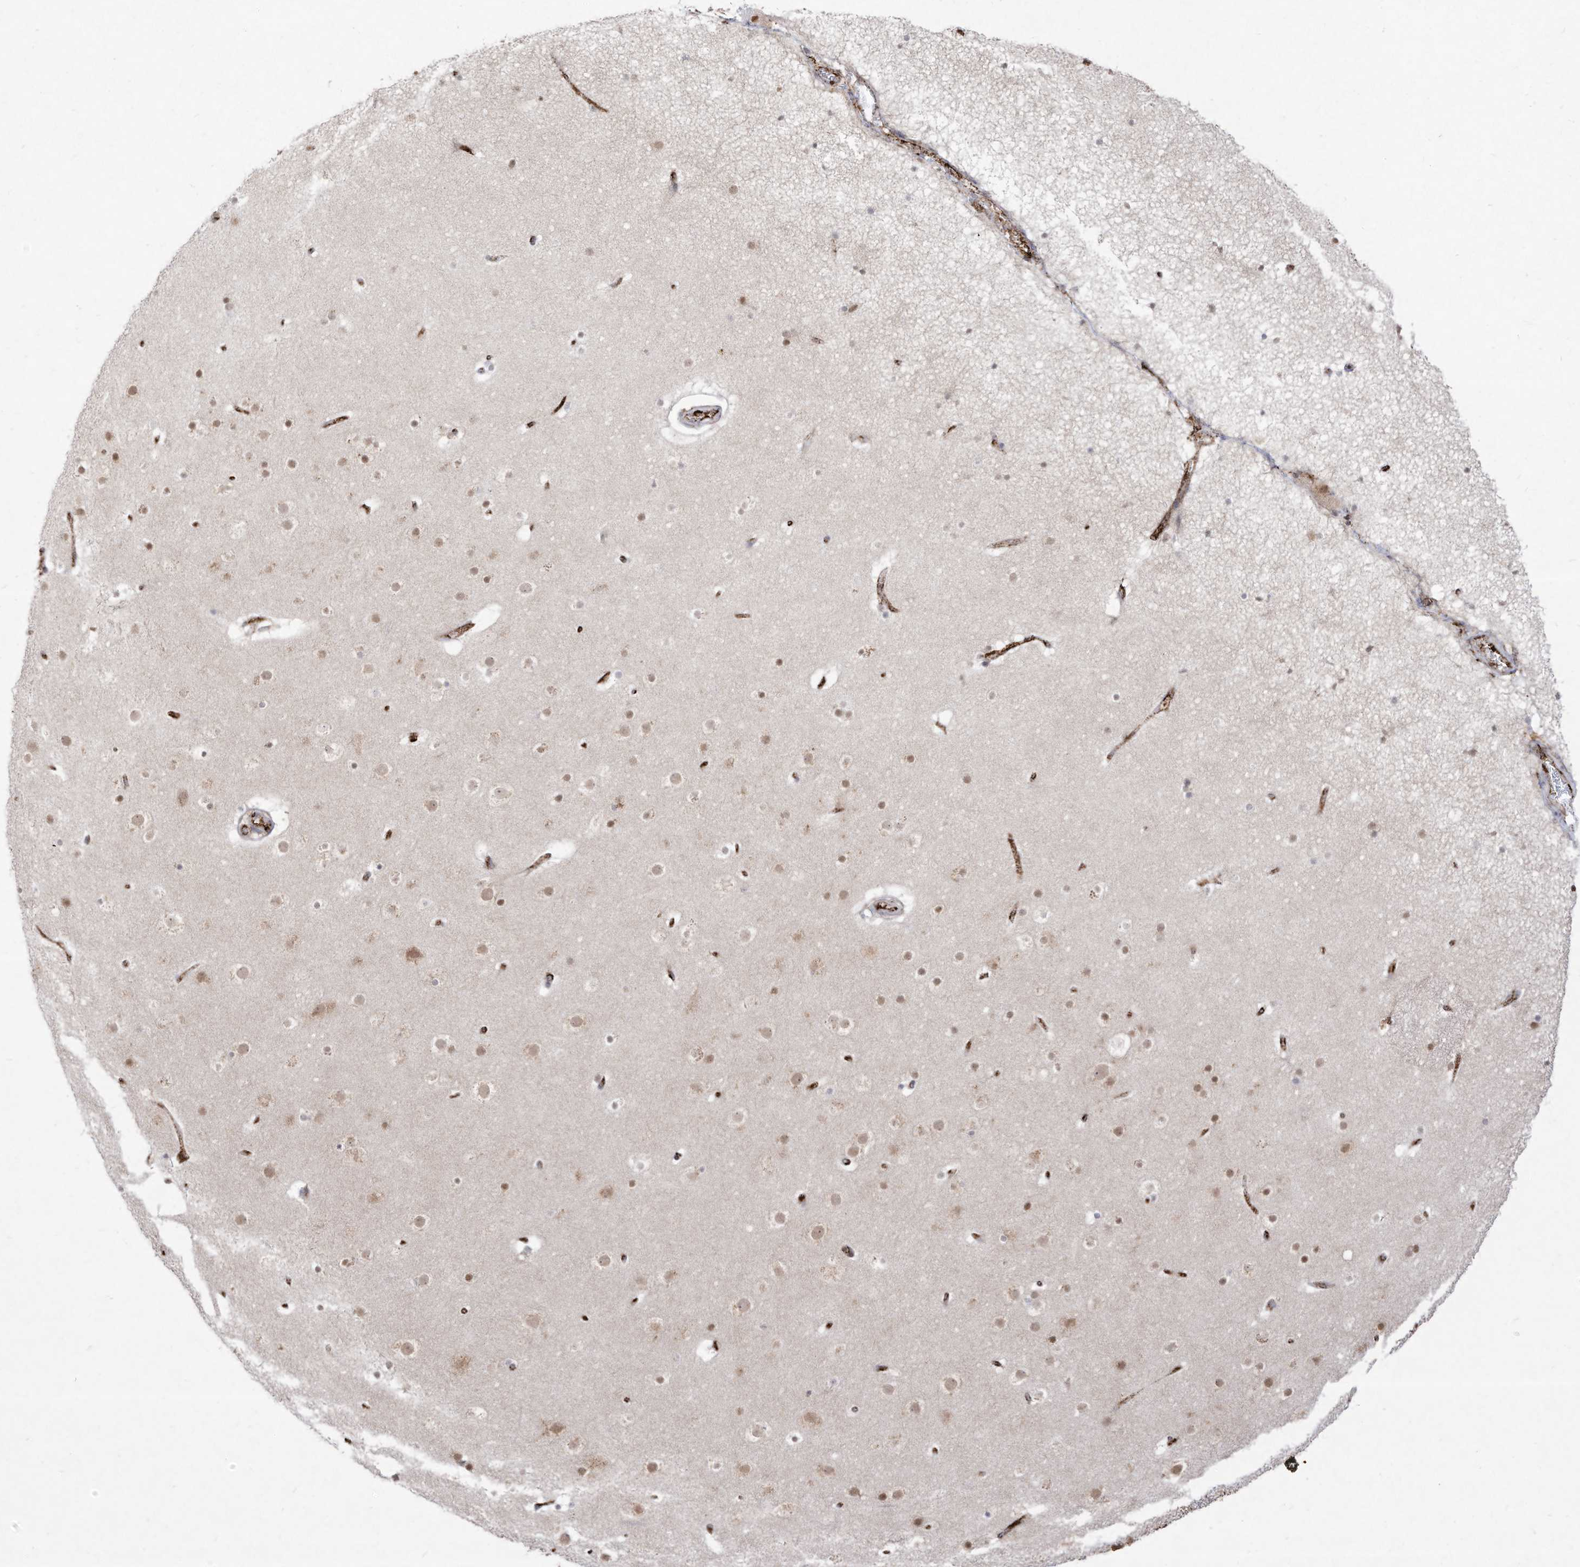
{"staining": {"intensity": "strong", "quantity": ">75%", "location": "cytoplasmic/membranous"}, "tissue": "cerebral cortex", "cell_type": "Endothelial cells", "image_type": "normal", "snomed": [{"axis": "morphology", "description": "Normal tissue, NOS"}, {"axis": "topography", "description": "Cerebral cortex"}], "caption": "Human cerebral cortex stained with a brown dye demonstrates strong cytoplasmic/membranous positive expression in about >75% of endothelial cells.", "gene": "ZGRF1", "patient": {"sex": "male", "age": 57}}